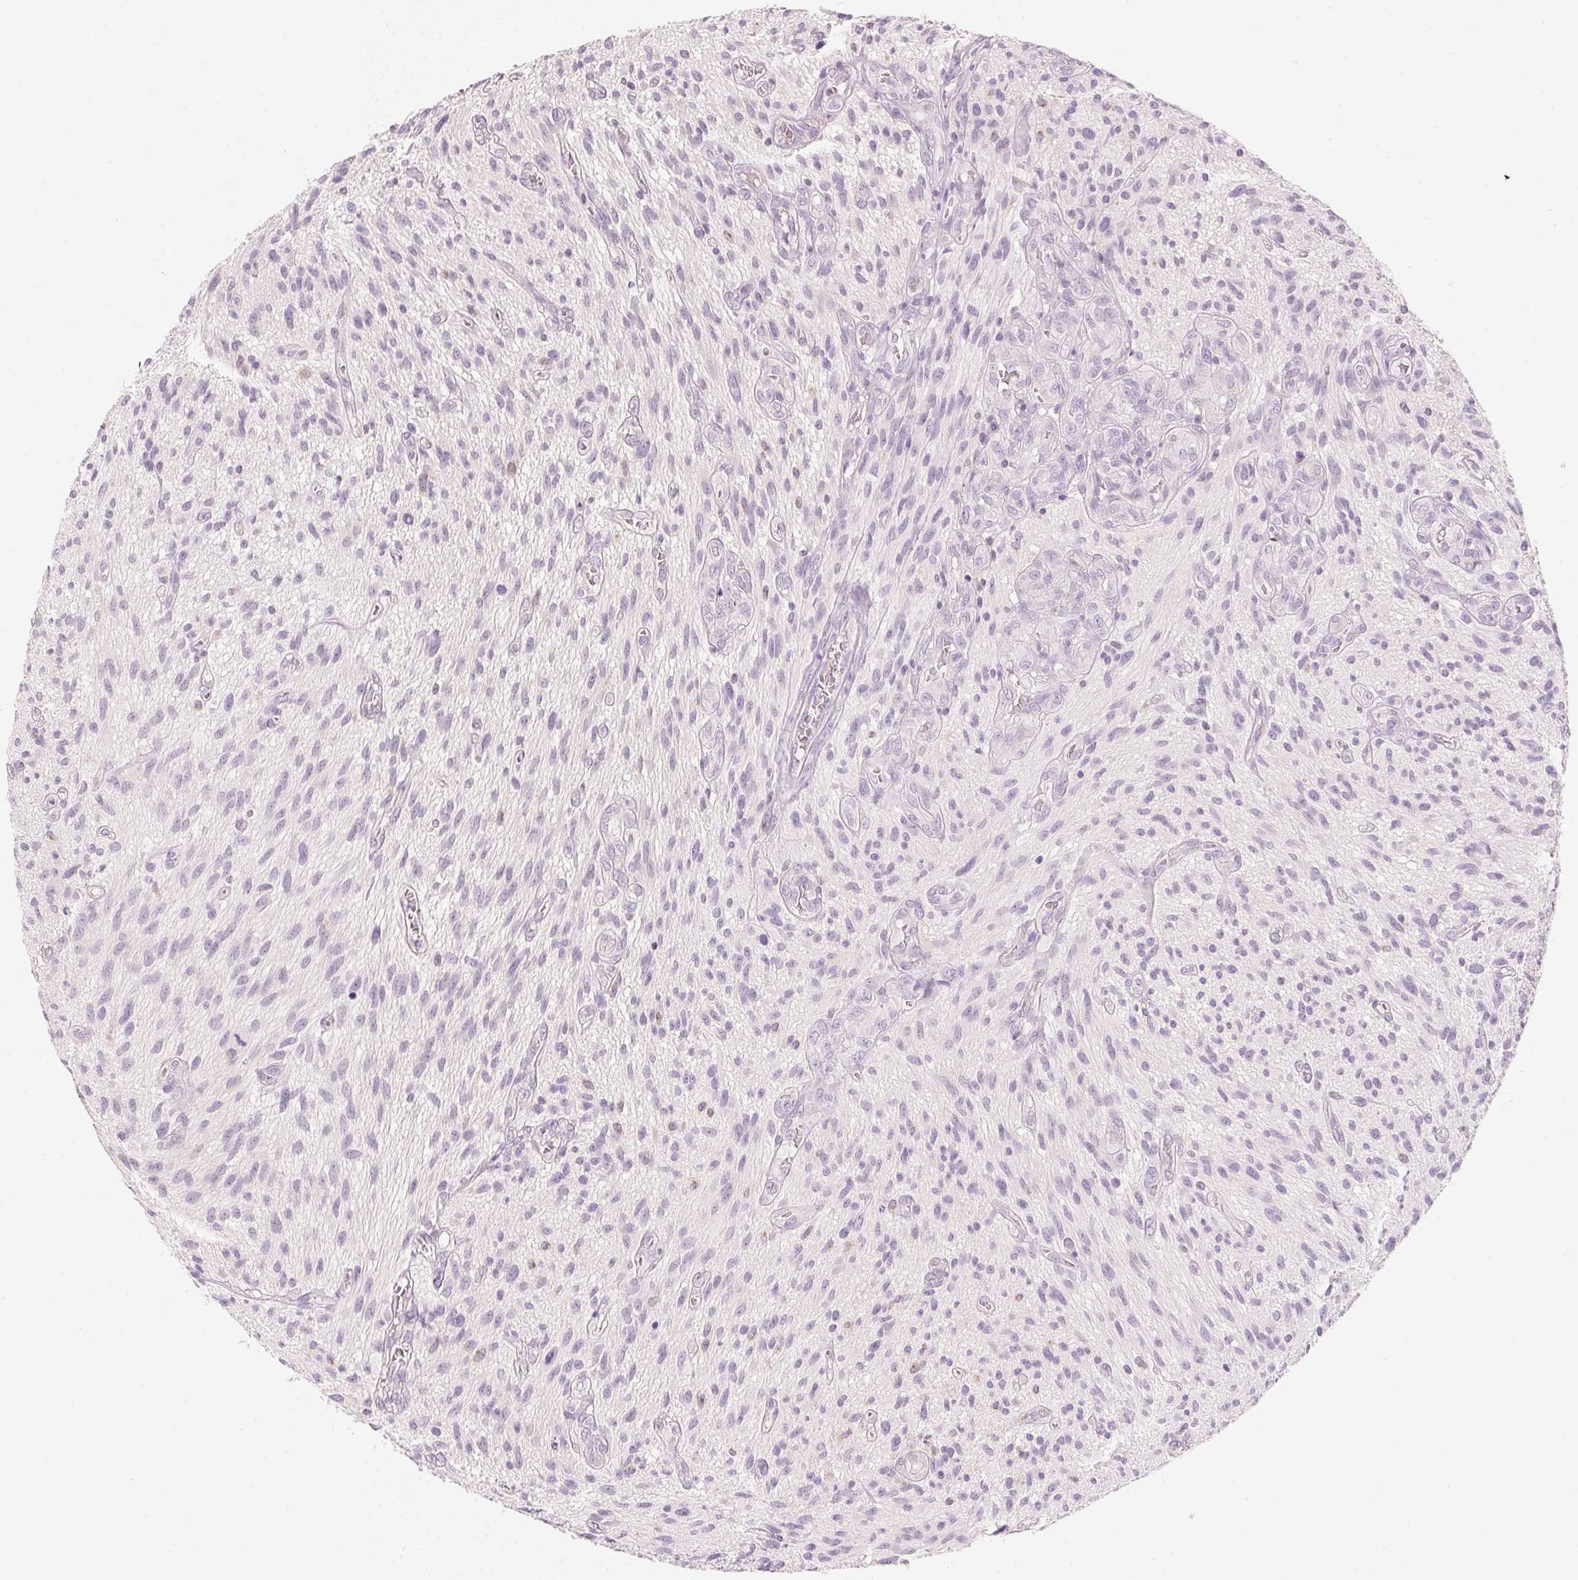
{"staining": {"intensity": "negative", "quantity": "none", "location": "none"}, "tissue": "glioma", "cell_type": "Tumor cells", "image_type": "cancer", "snomed": [{"axis": "morphology", "description": "Glioma, malignant, High grade"}, {"axis": "topography", "description": "Brain"}], "caption": "Tumor cells are negative for brown protein staining in glioma. The staining is performed using DAB (3,3'-diaminobenzidine) brown chromogen with nuclei counter-stained in using hematoxylin.", "gene": "HOXB13", "patient": {"sex": "male", "age": 75}}